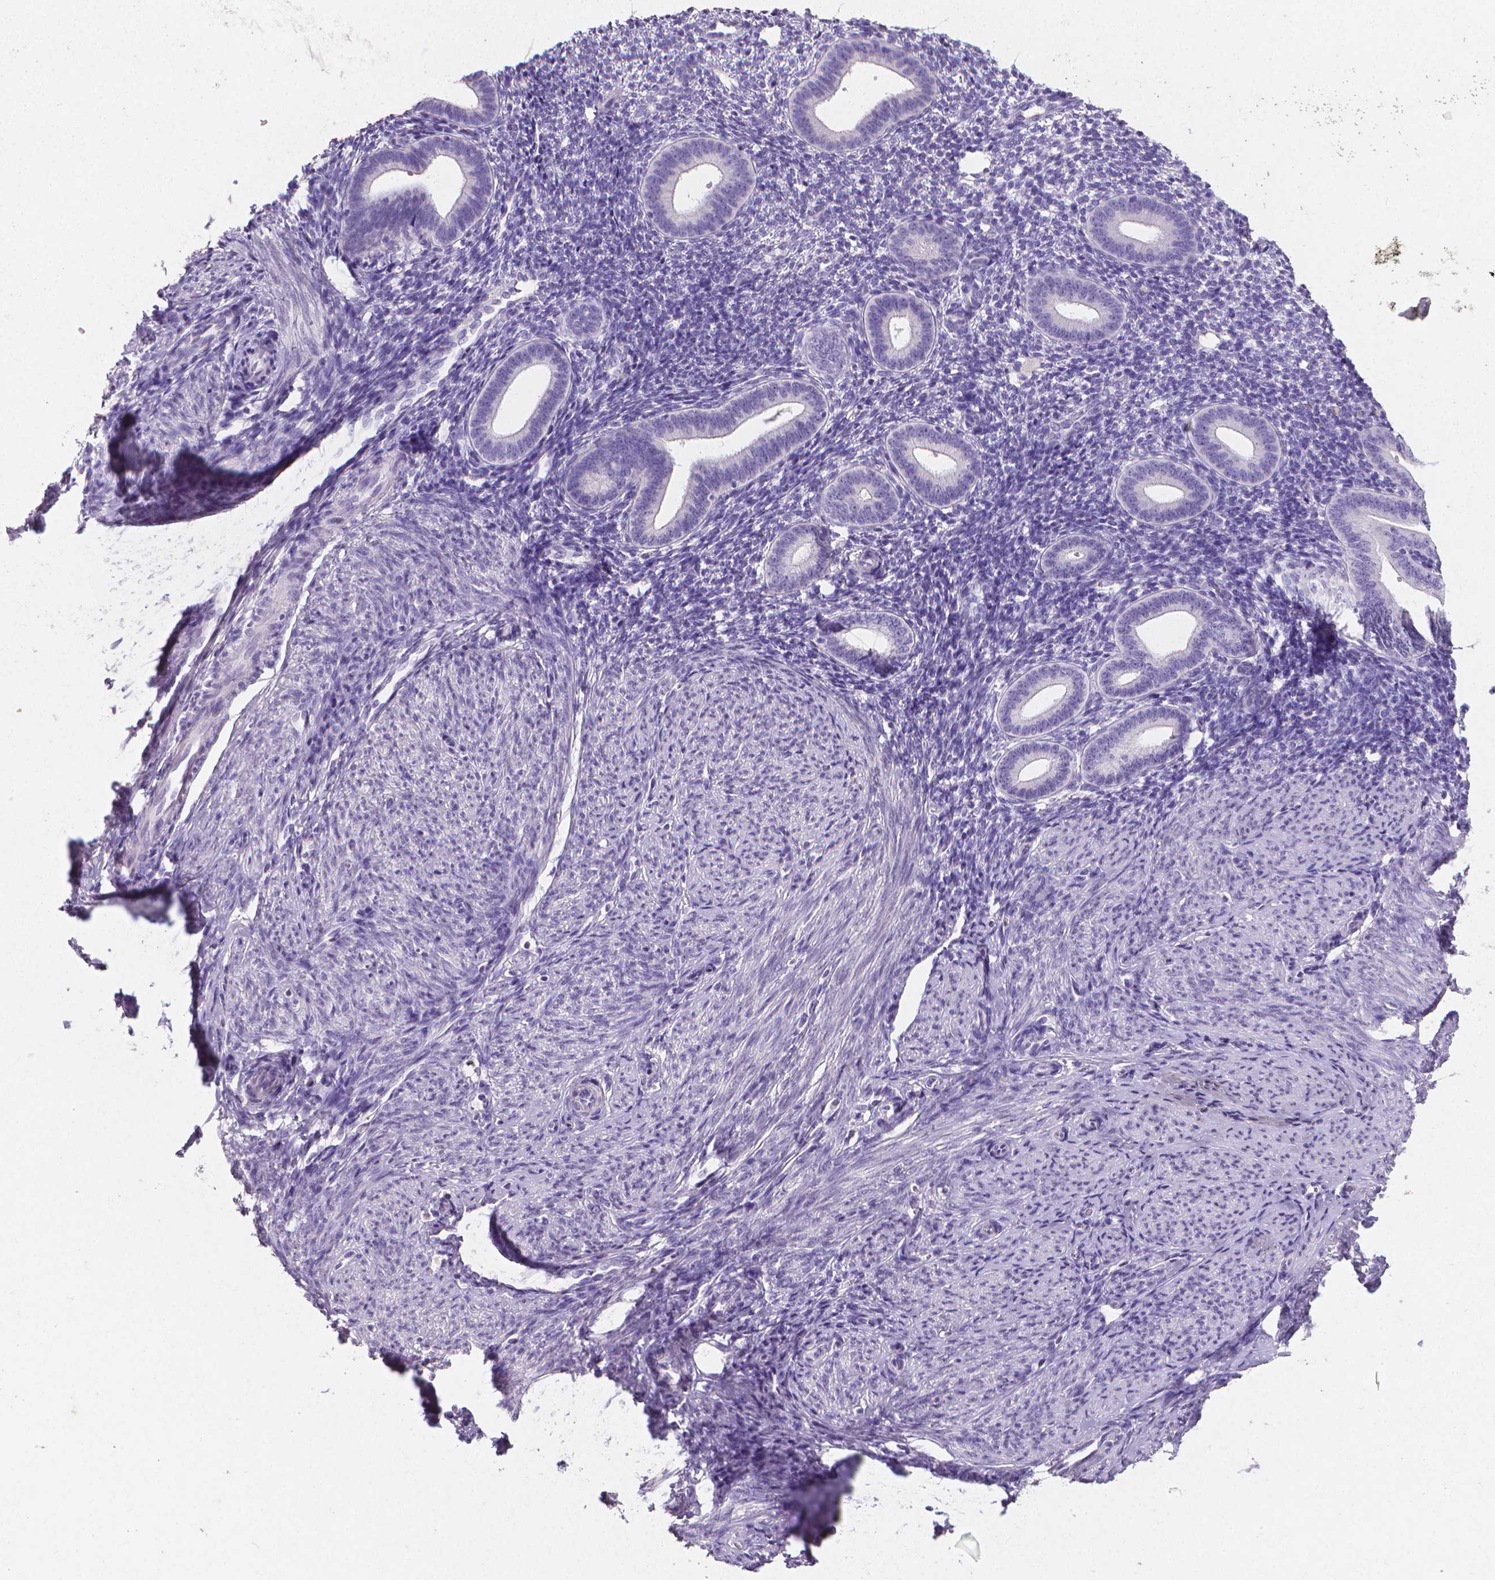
{"staining": {"intensity": "negative", "quantity": "none", "location": "none"}, "tissue": "endometrium", "cell_type": "Cells in endometrial stroma", "image_type": "normal", "snomed": [{"axis": "morphology", "description": "Normal tissue, NOS"}, {"axis": "topography", "description": "Endometrium"}], "caption": "Immunohistochemistry photomicrograph of benign endometrium: human endometrium stained with DAB shows no significant protein positivity in cells in endometrial stroma.", "gene": "XPNPEP2", "patient": {"sex": "female", "age": 40}}